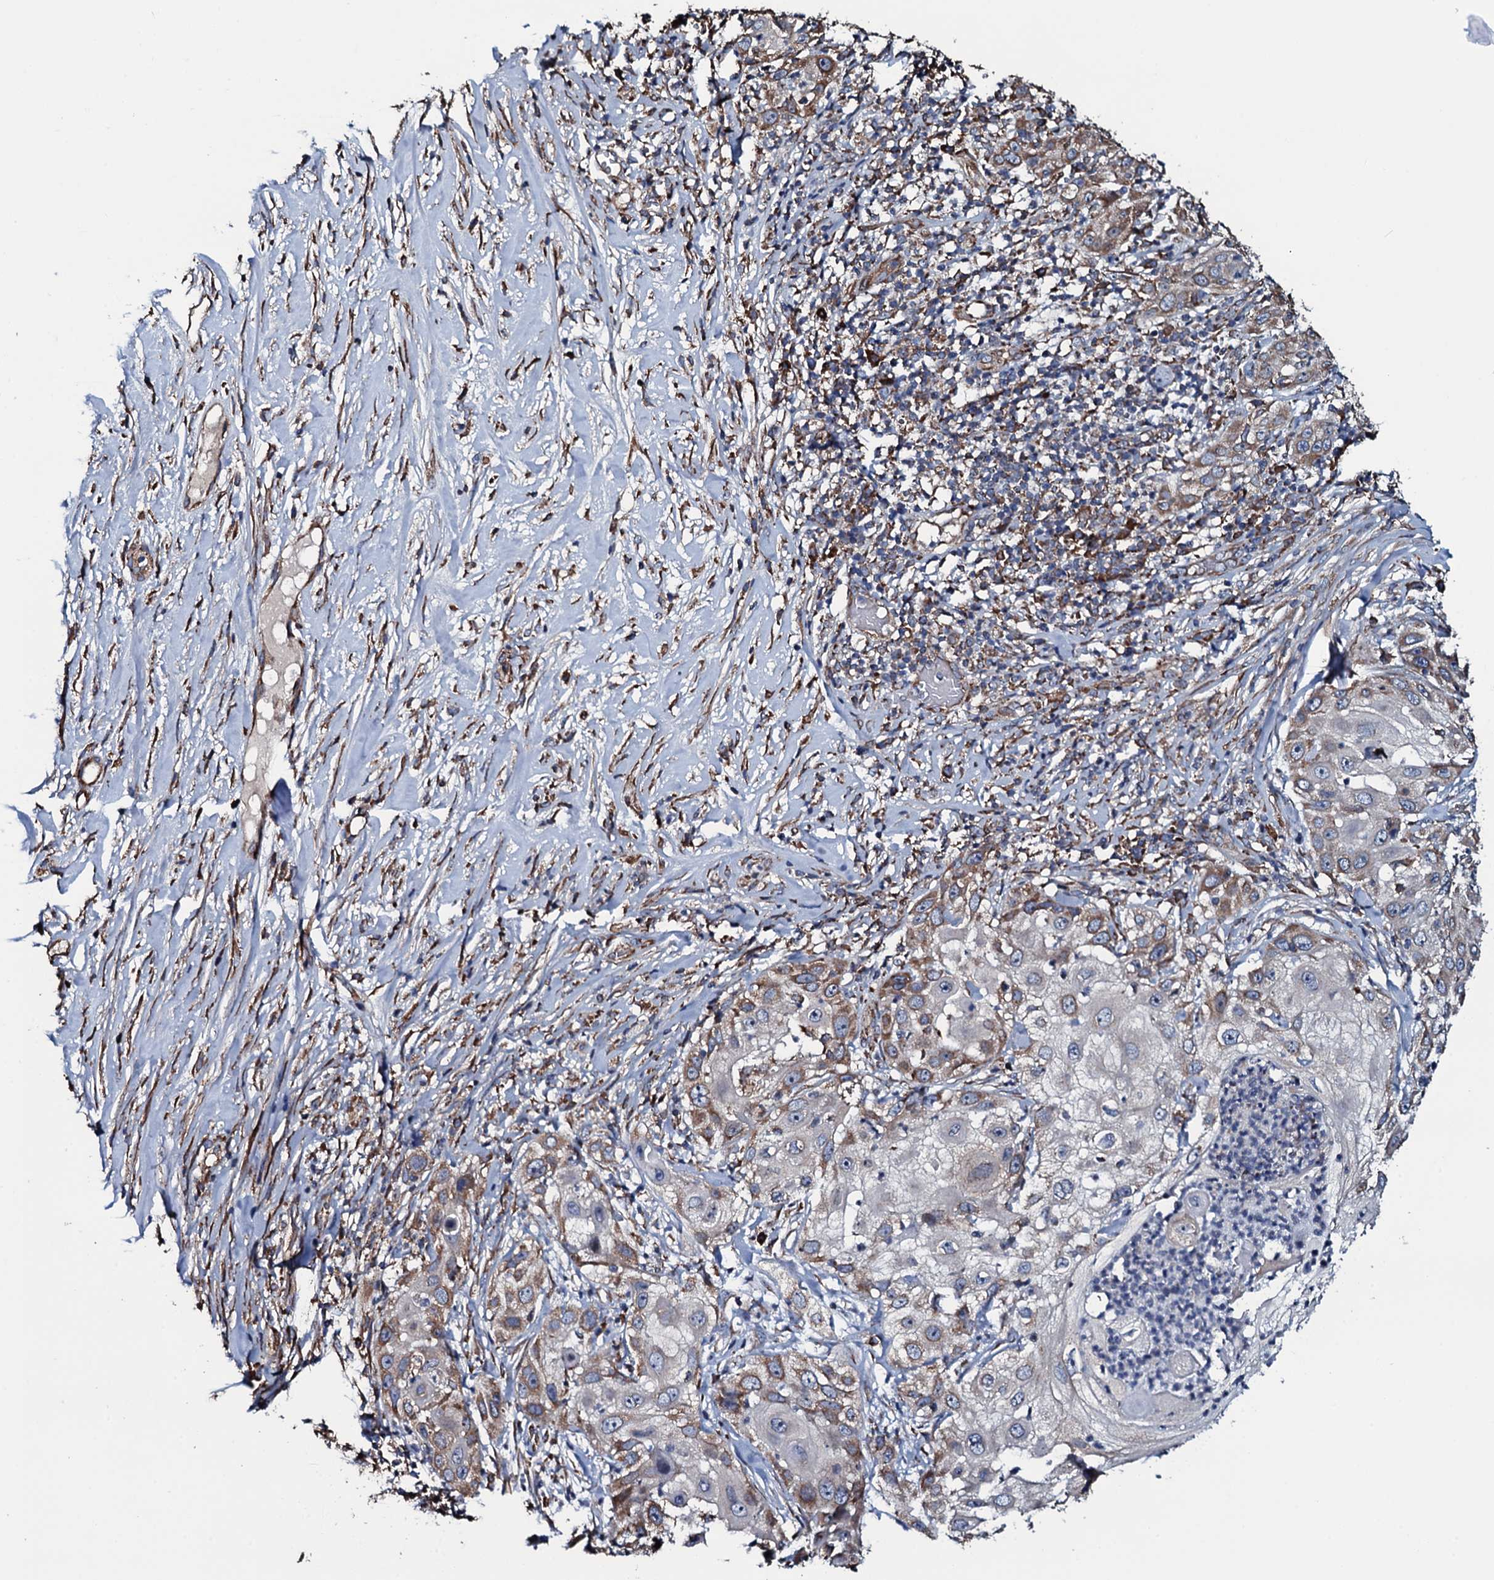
{"staining": {"intensity": "moderate", "quantity": "25%-75%", "location": "cytoplasmic/membranous"}, "tissue": "skin cancer", "cell_type": "Tumor cells", "image_type": "cancer", "snomed": [{"axis": "morphology", "description": "Squamous cell carcinoma, NOS"}, {"axis": "topography", "description": "Skin"}], "caption": "An image showing moderate cytoplasmic/membranous staining in approximately 25%-75% of tumor cells in skin cancer (squamous cell carcinoma), as visualized by brown immunohistochemical staining.", "gene": "RAB12", "patient": {"sex": "female", "age": 44}}